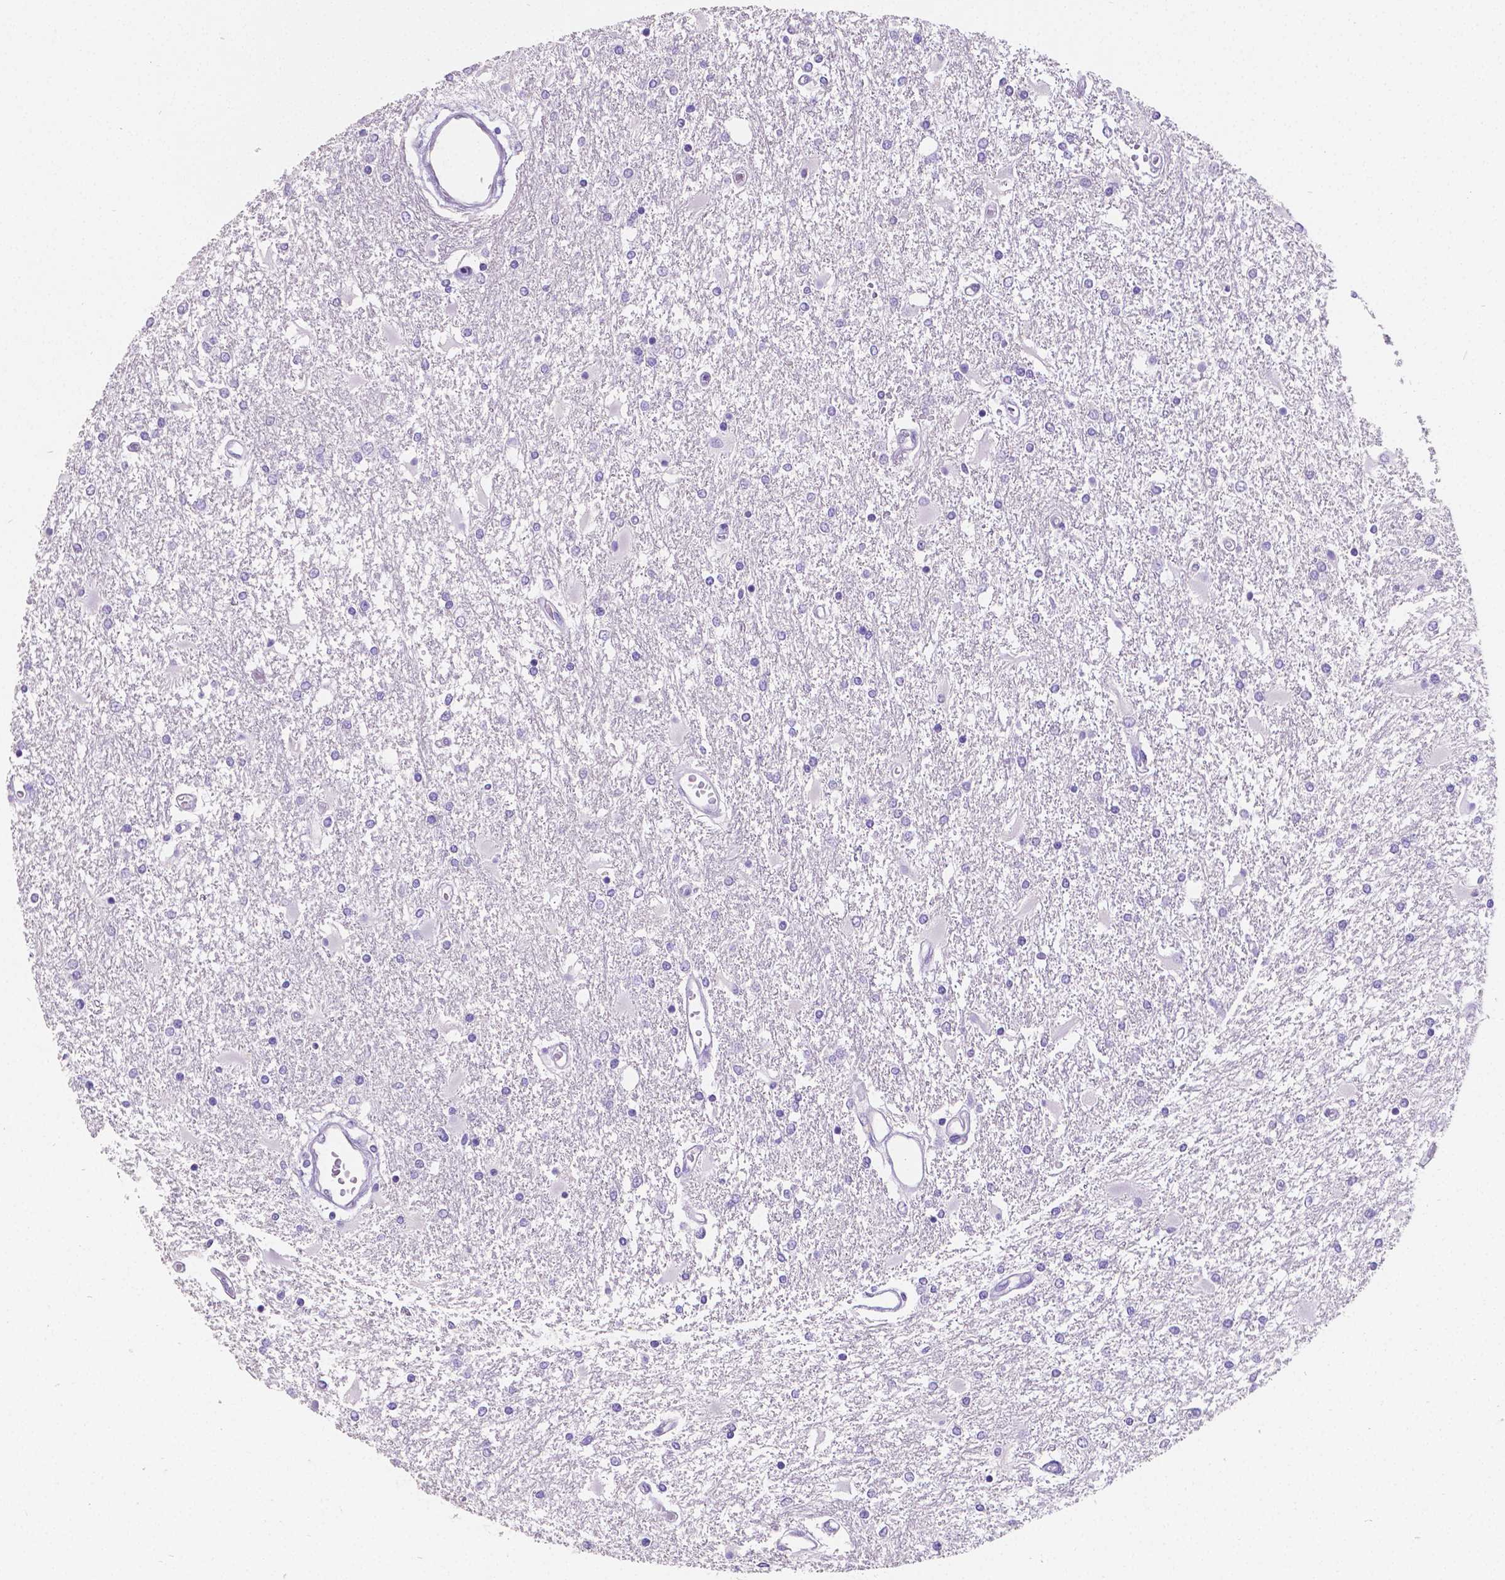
{"staining": {"intensity": "negative", "quantity": "none", "location": "none"}, "tissue": "glioma", "cell_type": "Tumor cells", "image_type": "cancer", "snomed": [{"axis": "morphology", "description": "Glioma, malignant, High grade"}, {"axis": "topography", "description": "Cerebral cortex"}], "caption": "High-grade glioma (malignant) was stained to show a protein in brown. There is no significant expression in tumor cells. (Brightfield microscopy of DAB IHC at high magnification).", "gene": "SATB2", "patient": {"sex": "male", "age": 79}}